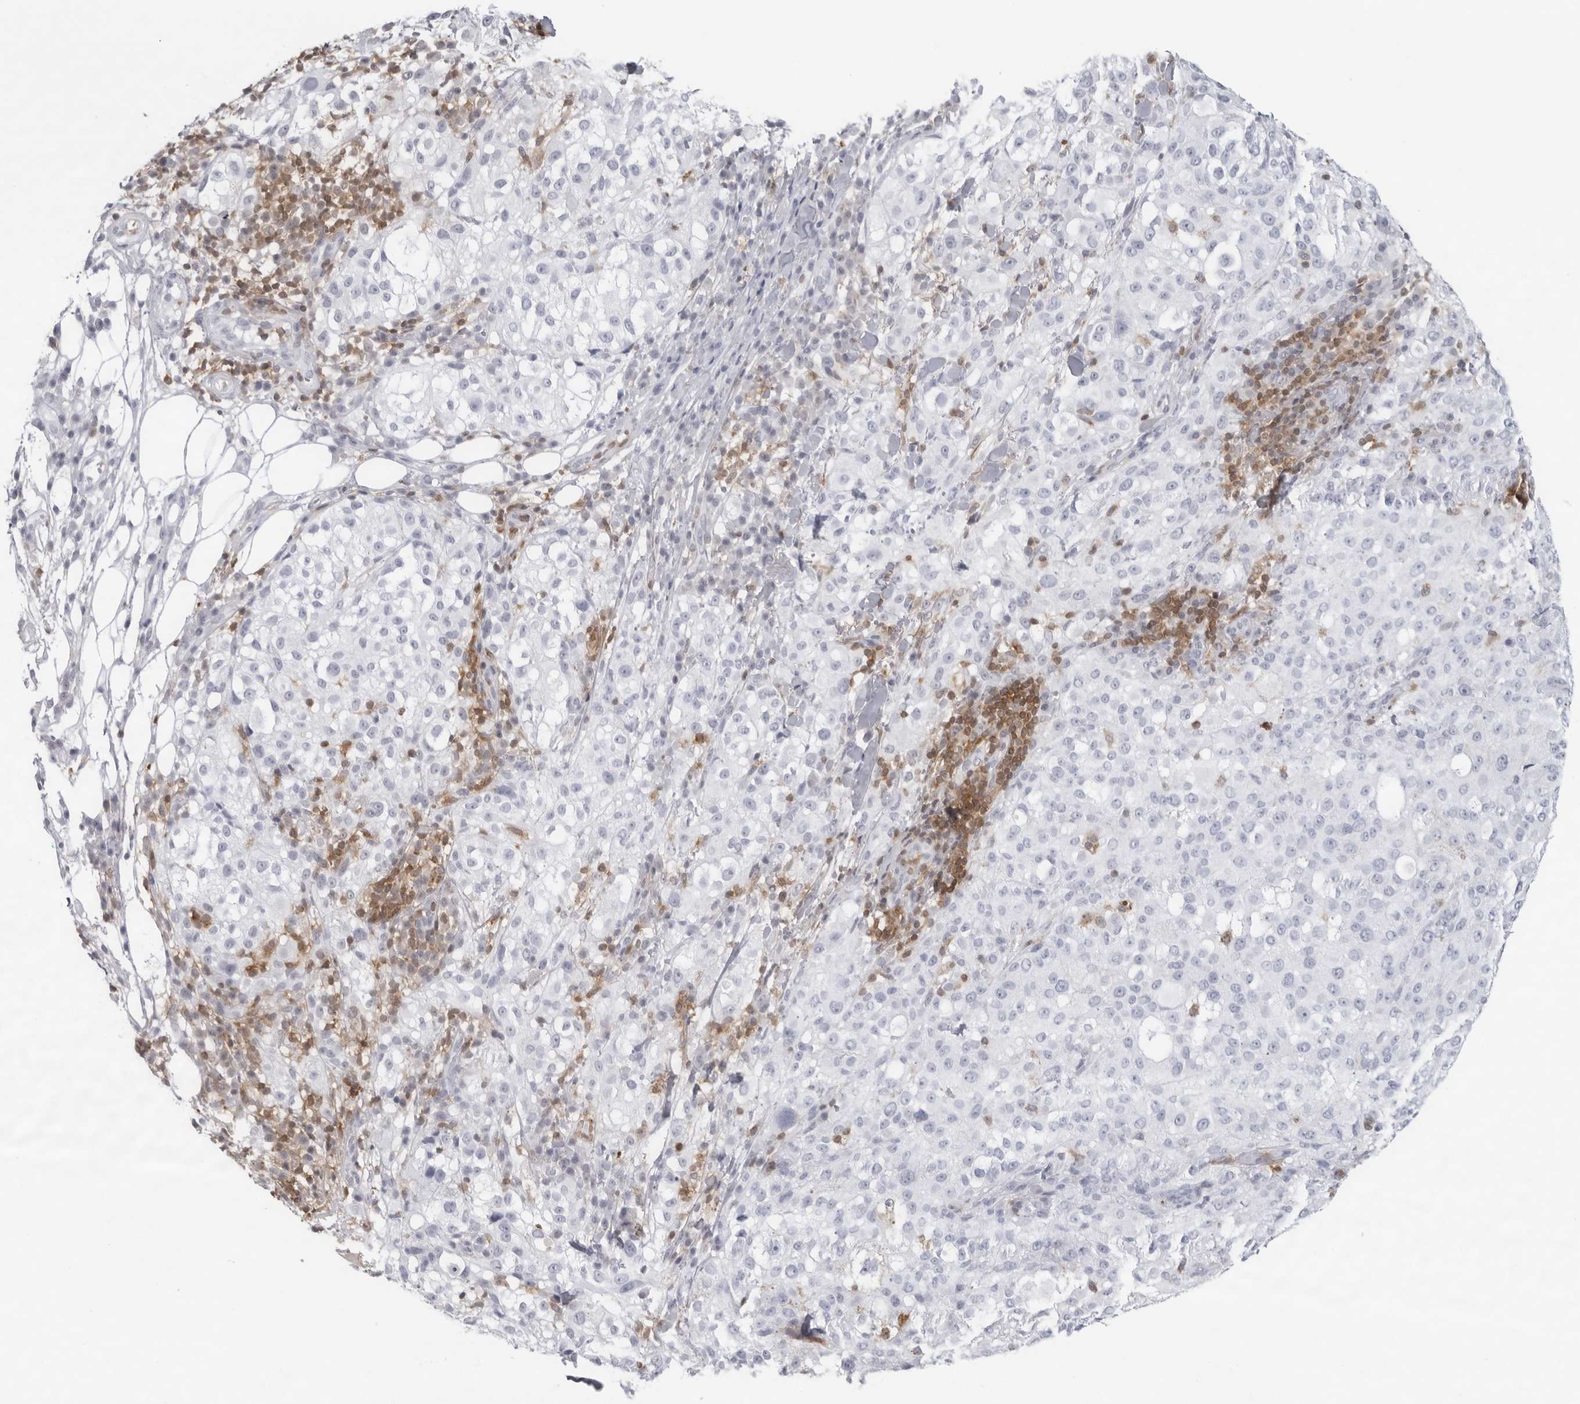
{"staining": {"intensity": "negative", "quantity": "none", "location": "none"}, "tissue": "melanoma", "cell_type": "Tumor cells", "image_type": "cancer", "snomed": [{"axis": "morphology", "description": "Necrosis, NOS"}, {"axis": "morphology", "description": "Malignant melanoma, NOS"}, {"axis": "topography", "description": "Skin"}], "caption": "The micrograph reveals no significant expression in tumor cells of melanoma. (Brightfield microscopy of DAB IHC at high magnification).", "gene": "FMNL1", "patient": {"sex": "female", "age": 87}}